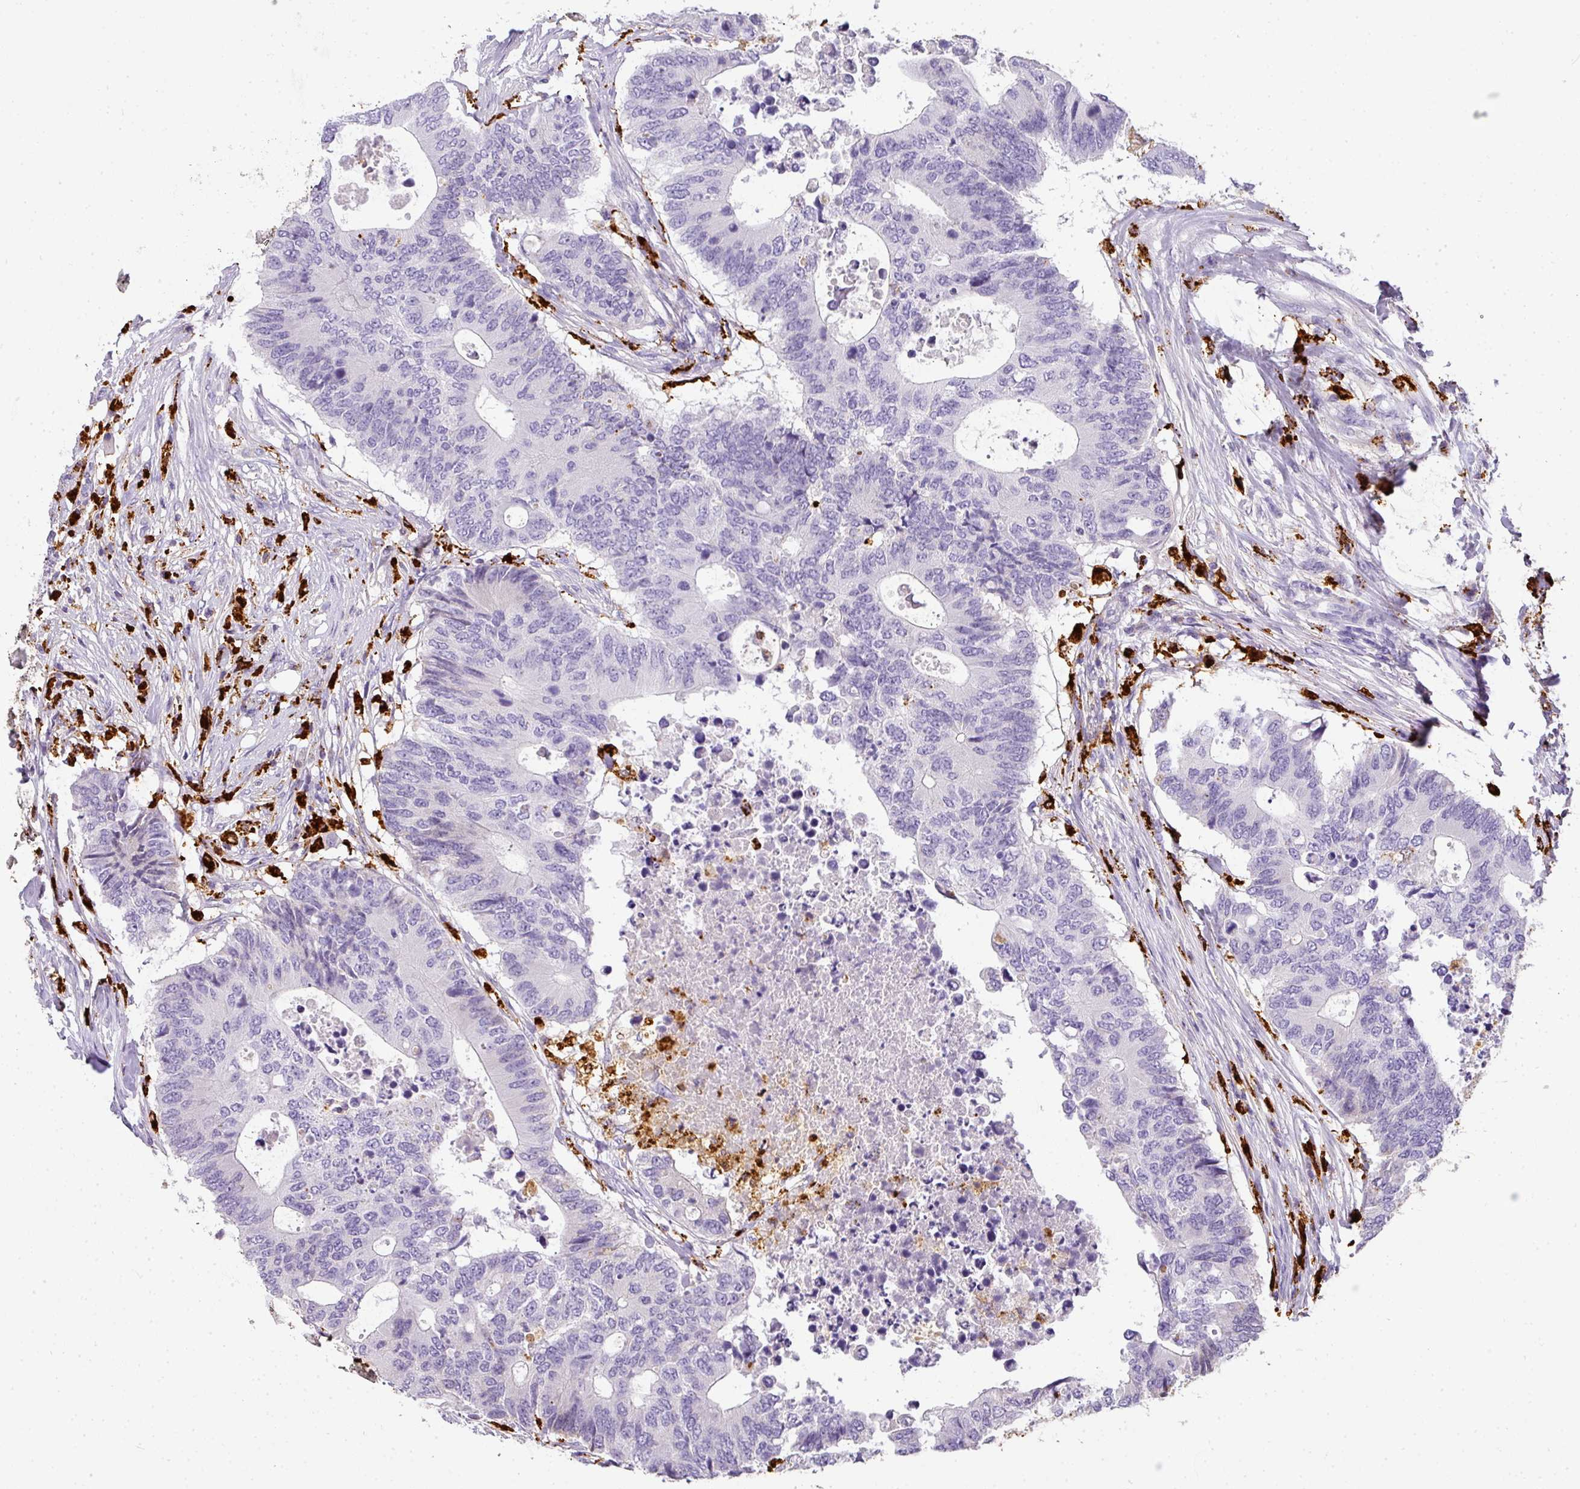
{"staining": {"intensity": "negative", "quantity": "none", "location": "none"}, "tissue": "colorectal cancer", "cell_type": "Tumor cells", "image_type": "cancer", "snomed": [{"axis": "morphology", "description": "Adenocarcinoma, NOS"}, {"axis": "topography", "description": "Colon"}], "caption": "A high-resolution image shows immunohistochemistry (IHC) staining of colorectal cancer (adenocarcinoma), which displays no significant staining in tumor cells.", "gene": "MMACHC", "patient": {"sex": "male", "age": 71}}